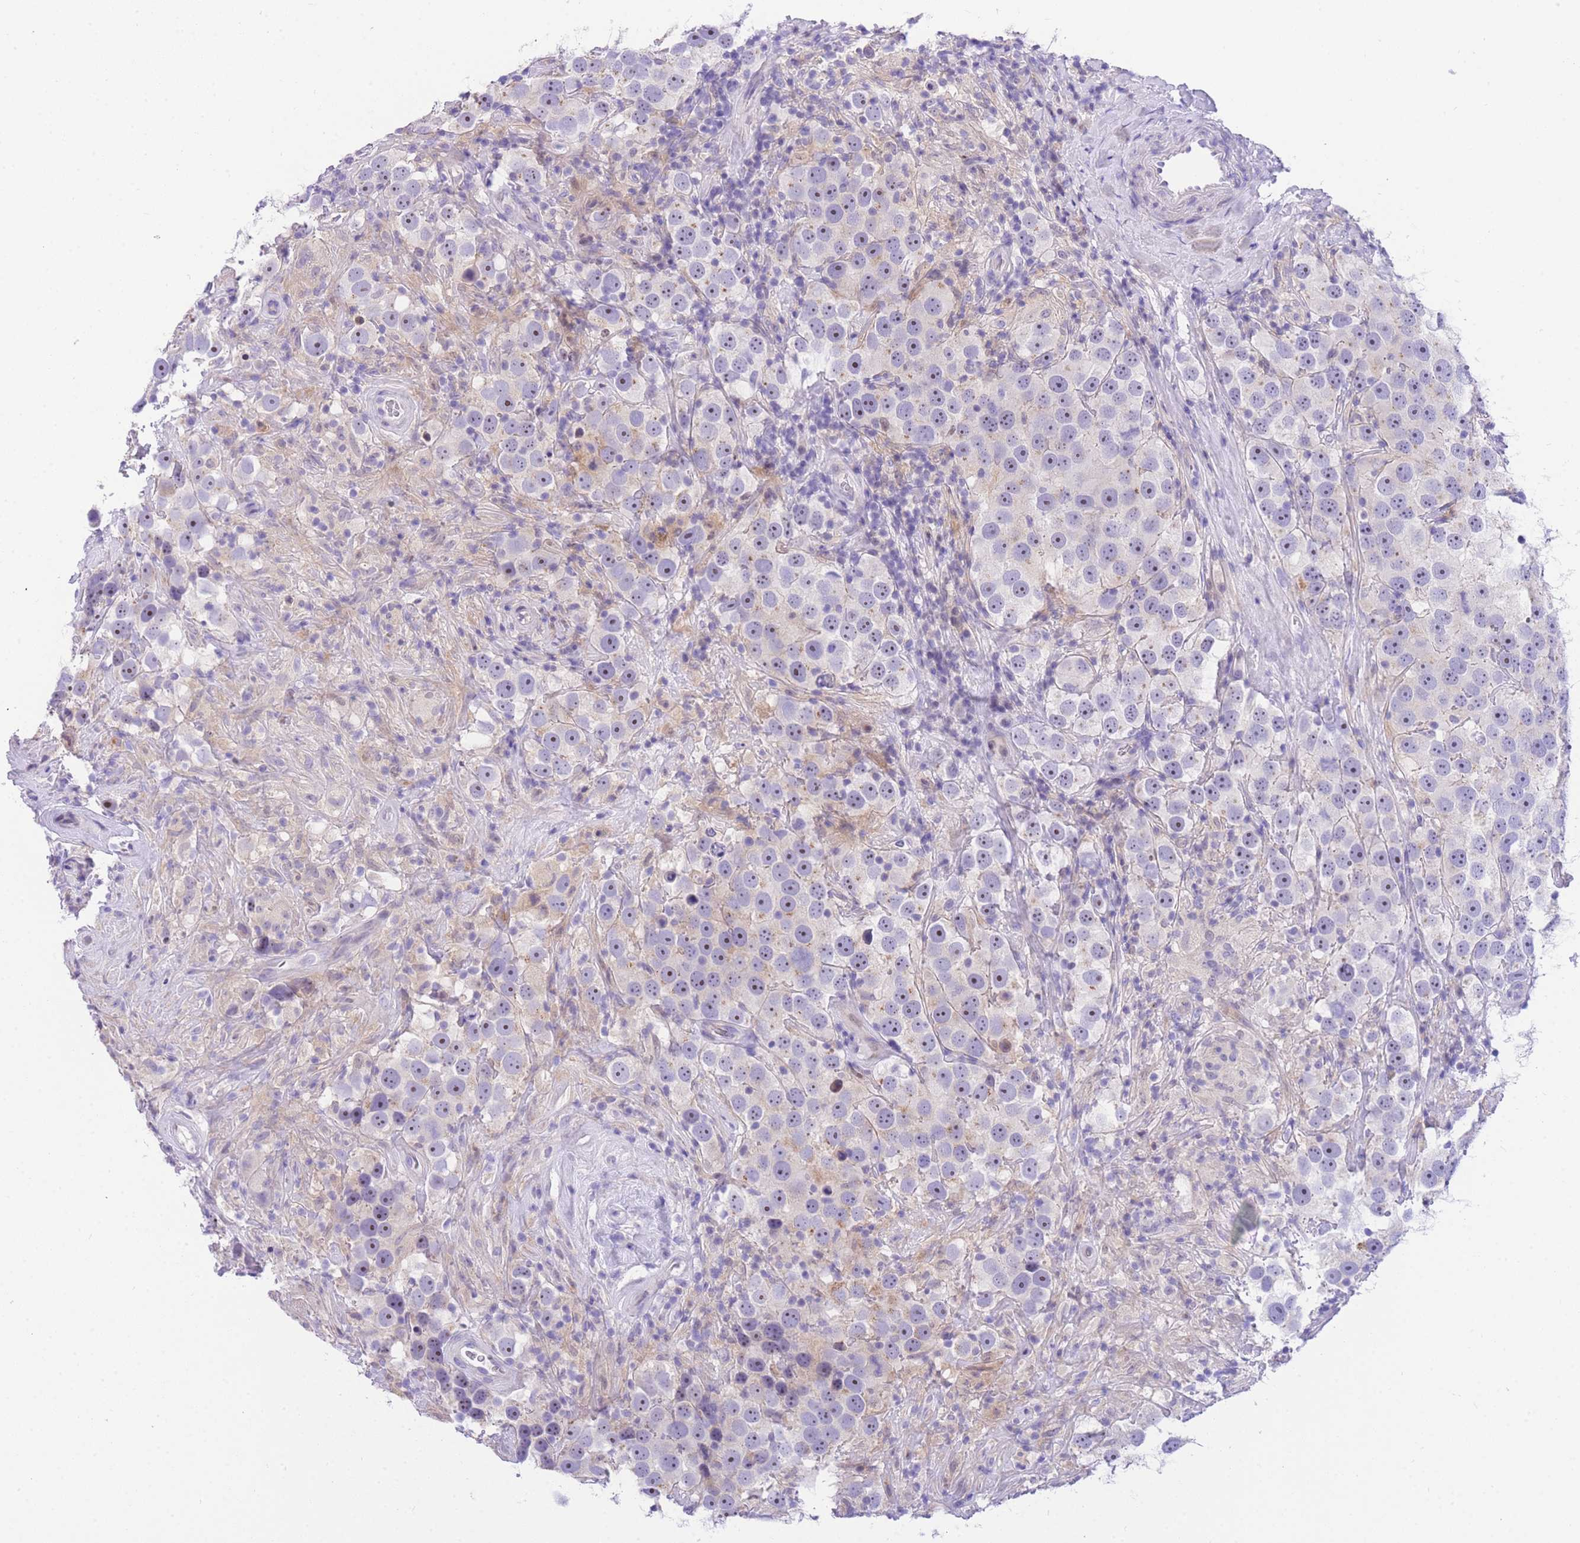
{"staining": {"intensity": "negative", "quantity": "none", "location": "none"}, "tissue": "testis cancer", "cell_type": "Tumor cells", "image_type": "cancer", "snomed": [{"axis": "morphology", "description": "Seminoma, NOS"}, {"axis": "topography", "description": "Testis"}], "caption": "DAB (3,3'-diaminobenzidine) immunohistochemical staining of human seminoma (testis) reveals no significant positivity in tumor cells. (Stains: DAB (3,3'-diaminobenzidine) IHC with hematoxylin counter stain, Microscopy: brightfield microscopy at high magnification).", "gene": "TIFAB", "patient": {"sex": "male", "age": 49}}